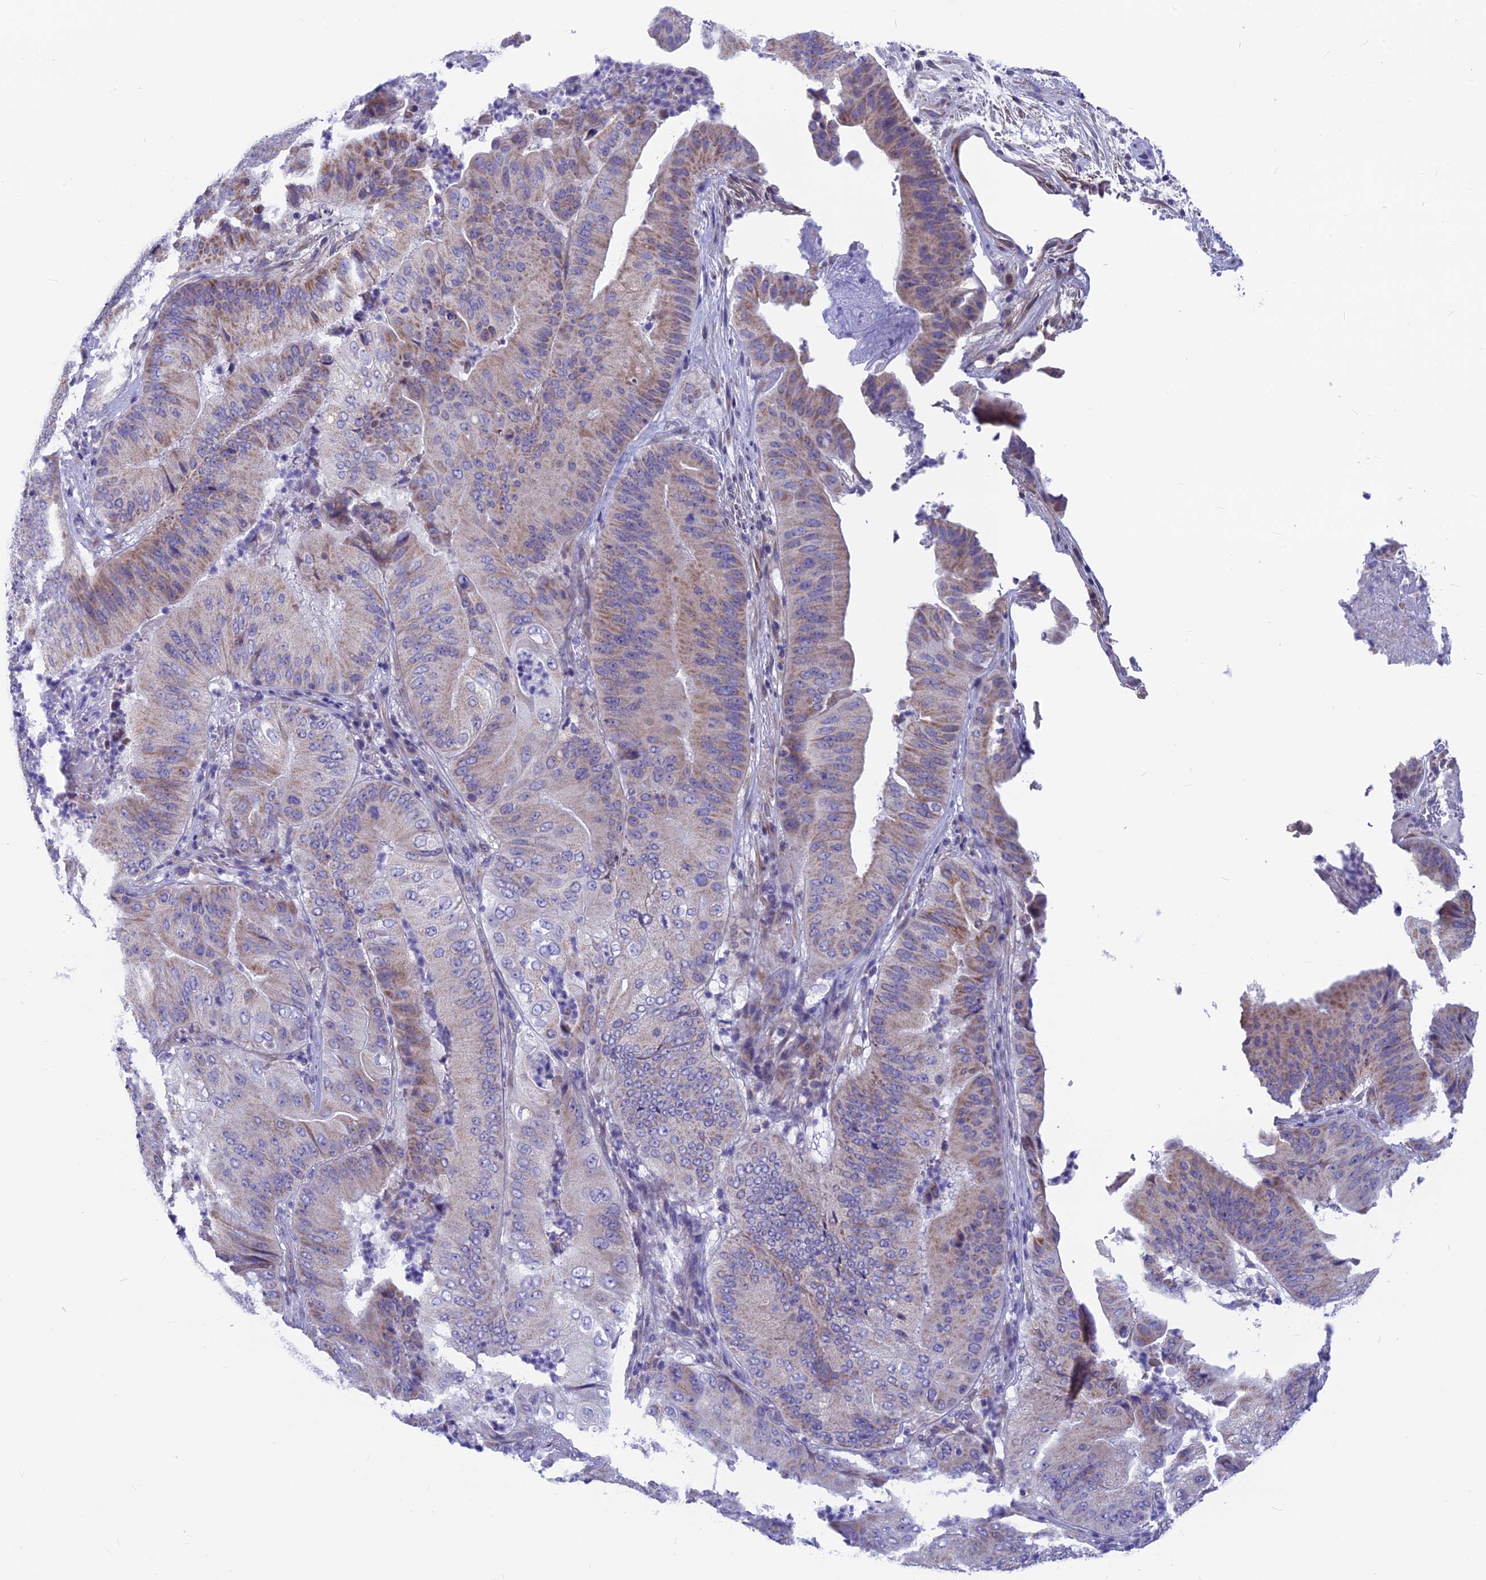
{"staining": {"intensity": "moderate", "quantity": "<25%", "location": "cytoplasmic/membranous"}, "tissue": "pancreatic cancer", "cell_type": "Tumor cells", "image_type": "cancer", "snomed": [{"axis": "morphology", "description": "Adenocarcinoma, NOS"}, {"axis": "topography", "description": "Pancreas"}], "caption": "Pancreatic adenocarcinoma stained with DAB immunohistochemistry (IHC) displays low levels of moderate cytoplasmic/membranous staining in about <25% of tumor cells. (DAB IHC with brightfield microscopy, high magnification).", "gene": "PLAC9", "patient": {"sex": "female", "age": 77}}